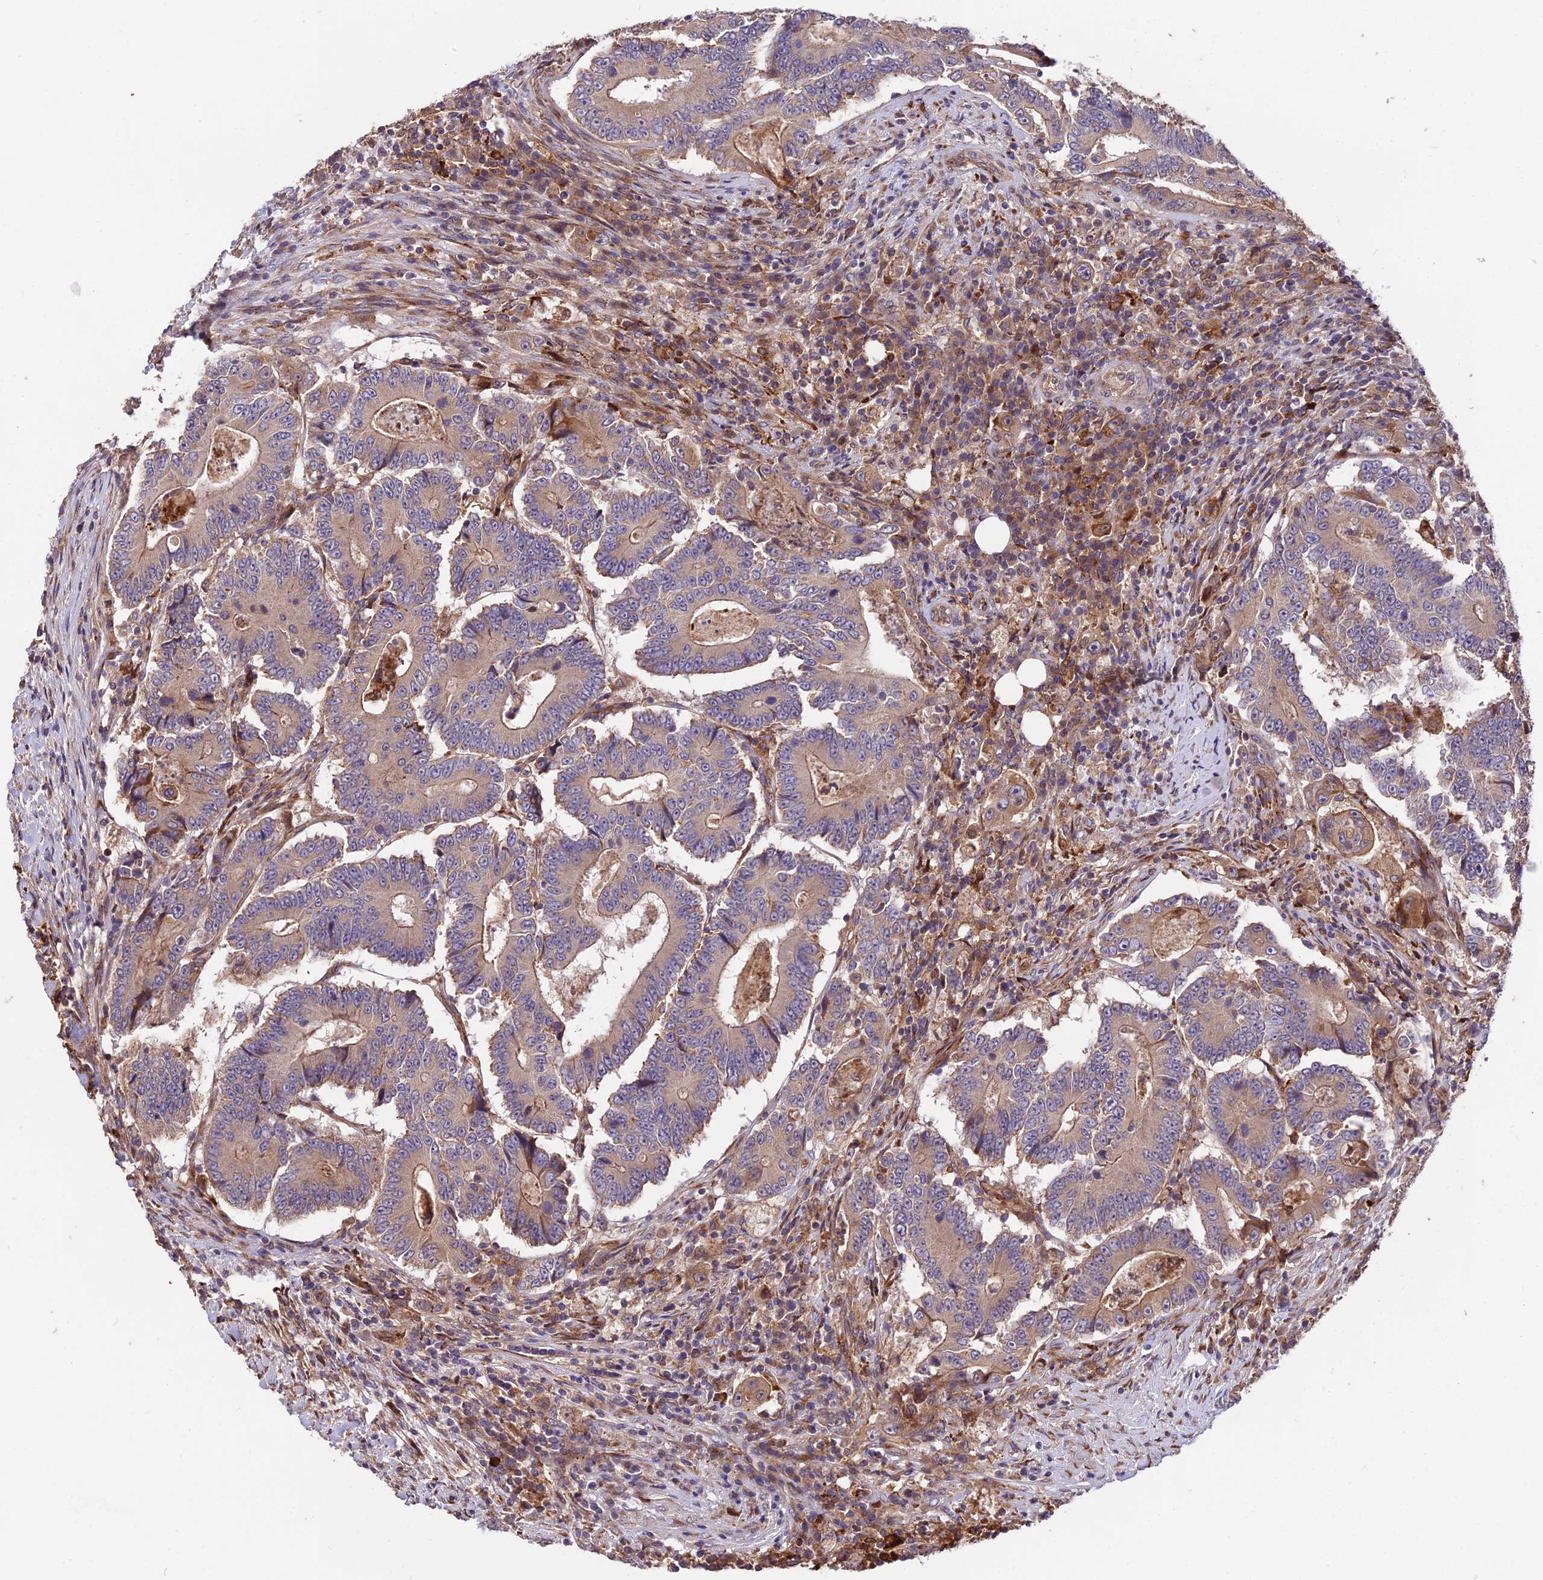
{"staining": {"intensity": "moderate", "quantity": ">75%", "location": "cytoplasmic/membranous"}, "tissue": "colorectal cancer", "cell_type": "Tumor cells", "image_type": "cancer", "snomed": [{"axis": "morphology", "description": "Adenocarcinoma, NOS"}, {"axis": "topography", "description": "Colon"}], "caption": "Immunohistochemistry (IHC) of colorectal cancer (adenocarcinoma) exhibits medium levels of moderate cytoplasmic/membranous positivity in about >75% of tumor cells. The staining was performed using DAB to visualize the protein expression in brown, while the nuclei were stained in blue with hematoxylin (Magnification: 20x).", "gene": "ROCK1", "patient": {"sex": "male", "age": 83}}